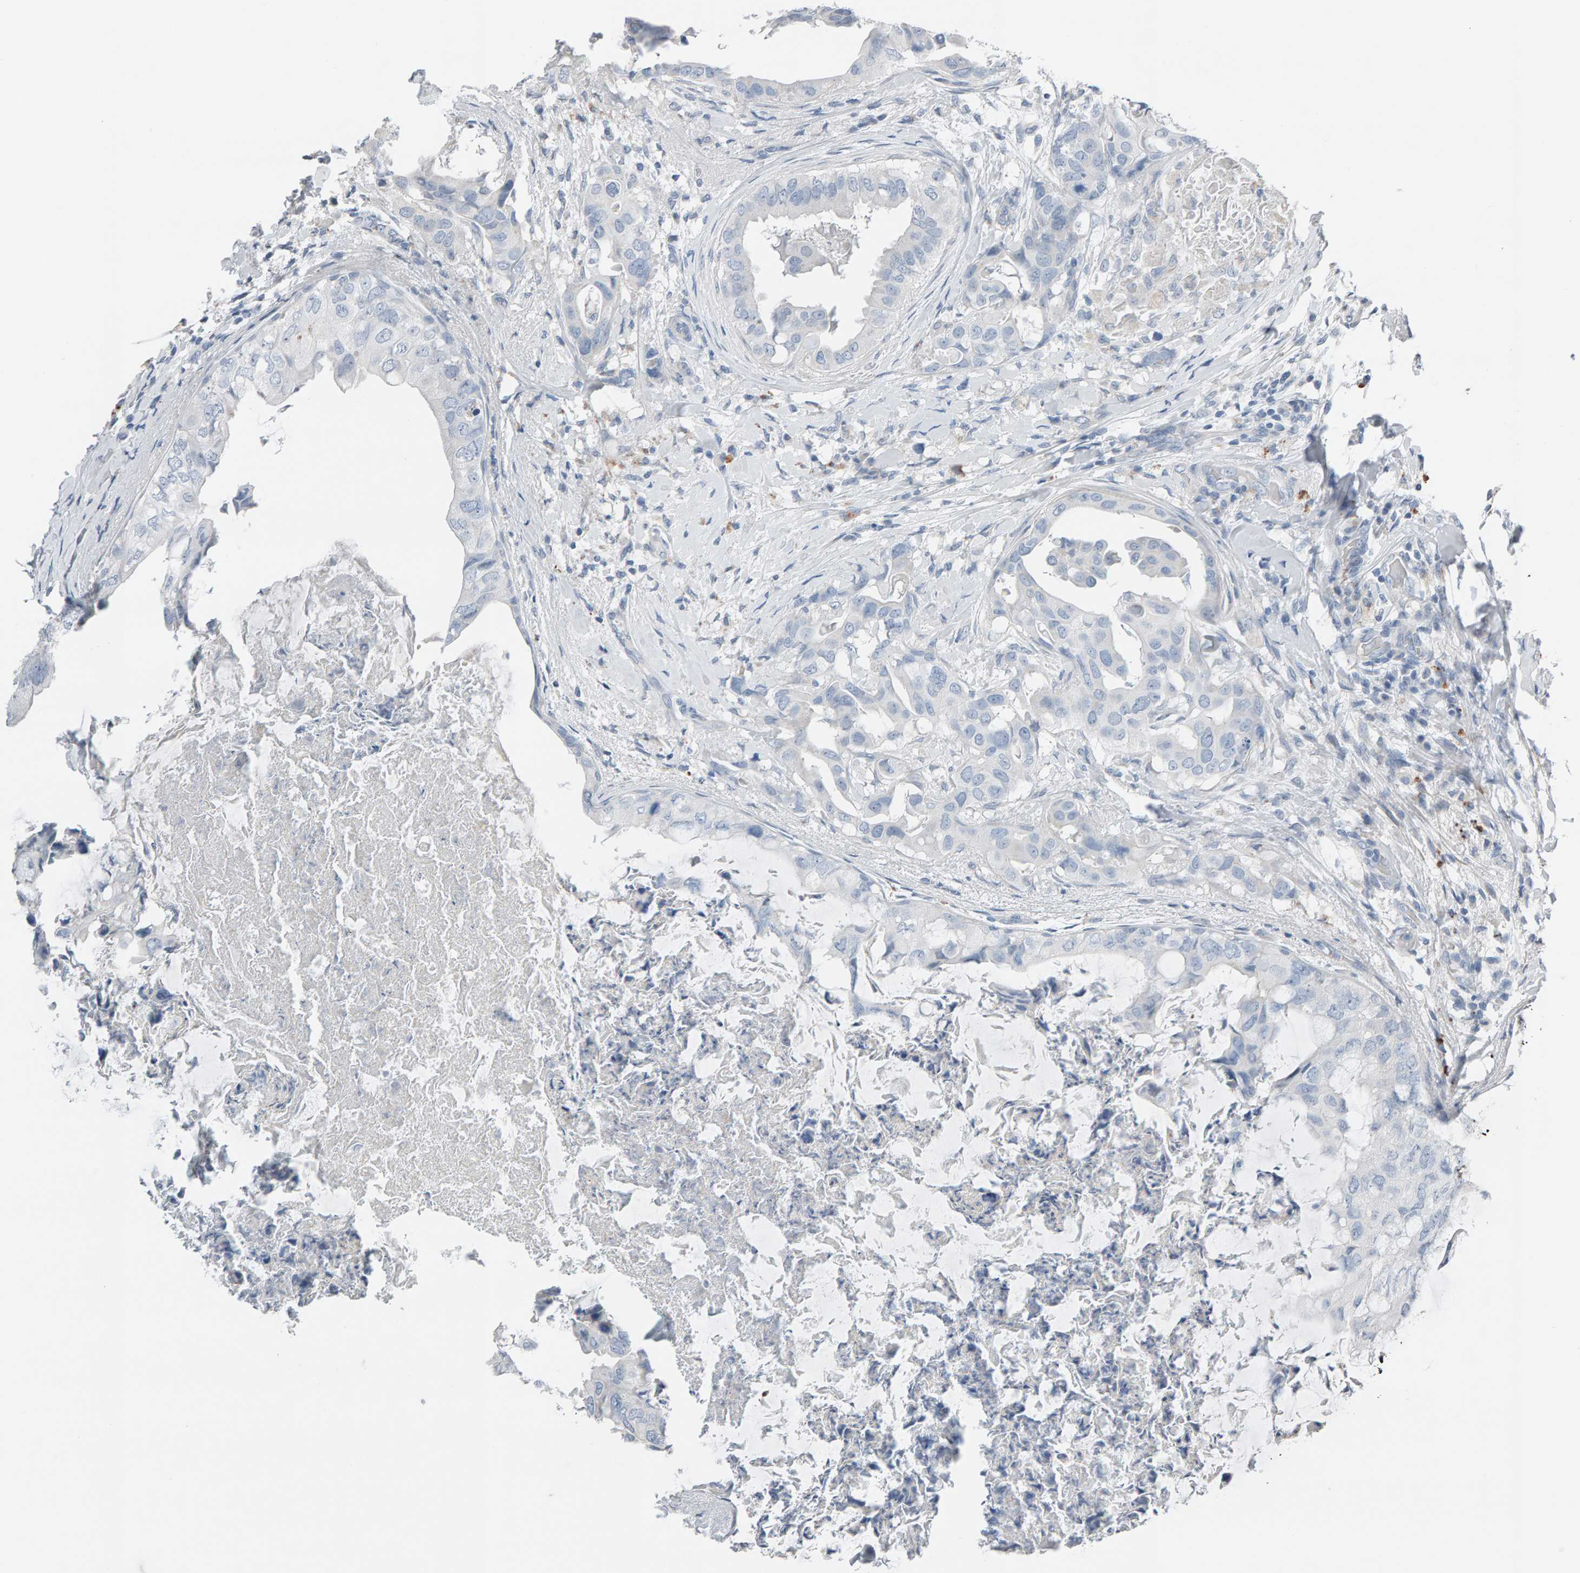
{"staining": {"intensity": "negative", "quantity": "none", "location": "none"}, "tissue": "breast cancer", "cell_type": "Tumor cells", "image_type": "cancer", "snomed": [{"axis": "morphology", "description": "Duct carcinoma"}, {"axis": "topography", "description": "Breast"}], "caption": "A photomicrograph of infiltrating ductal carcinoma (breast) stained for a protein reveals no brown staining in tumor cells.", "gene": "IPPK", "patient": {"sex": "female", "age": 40}}